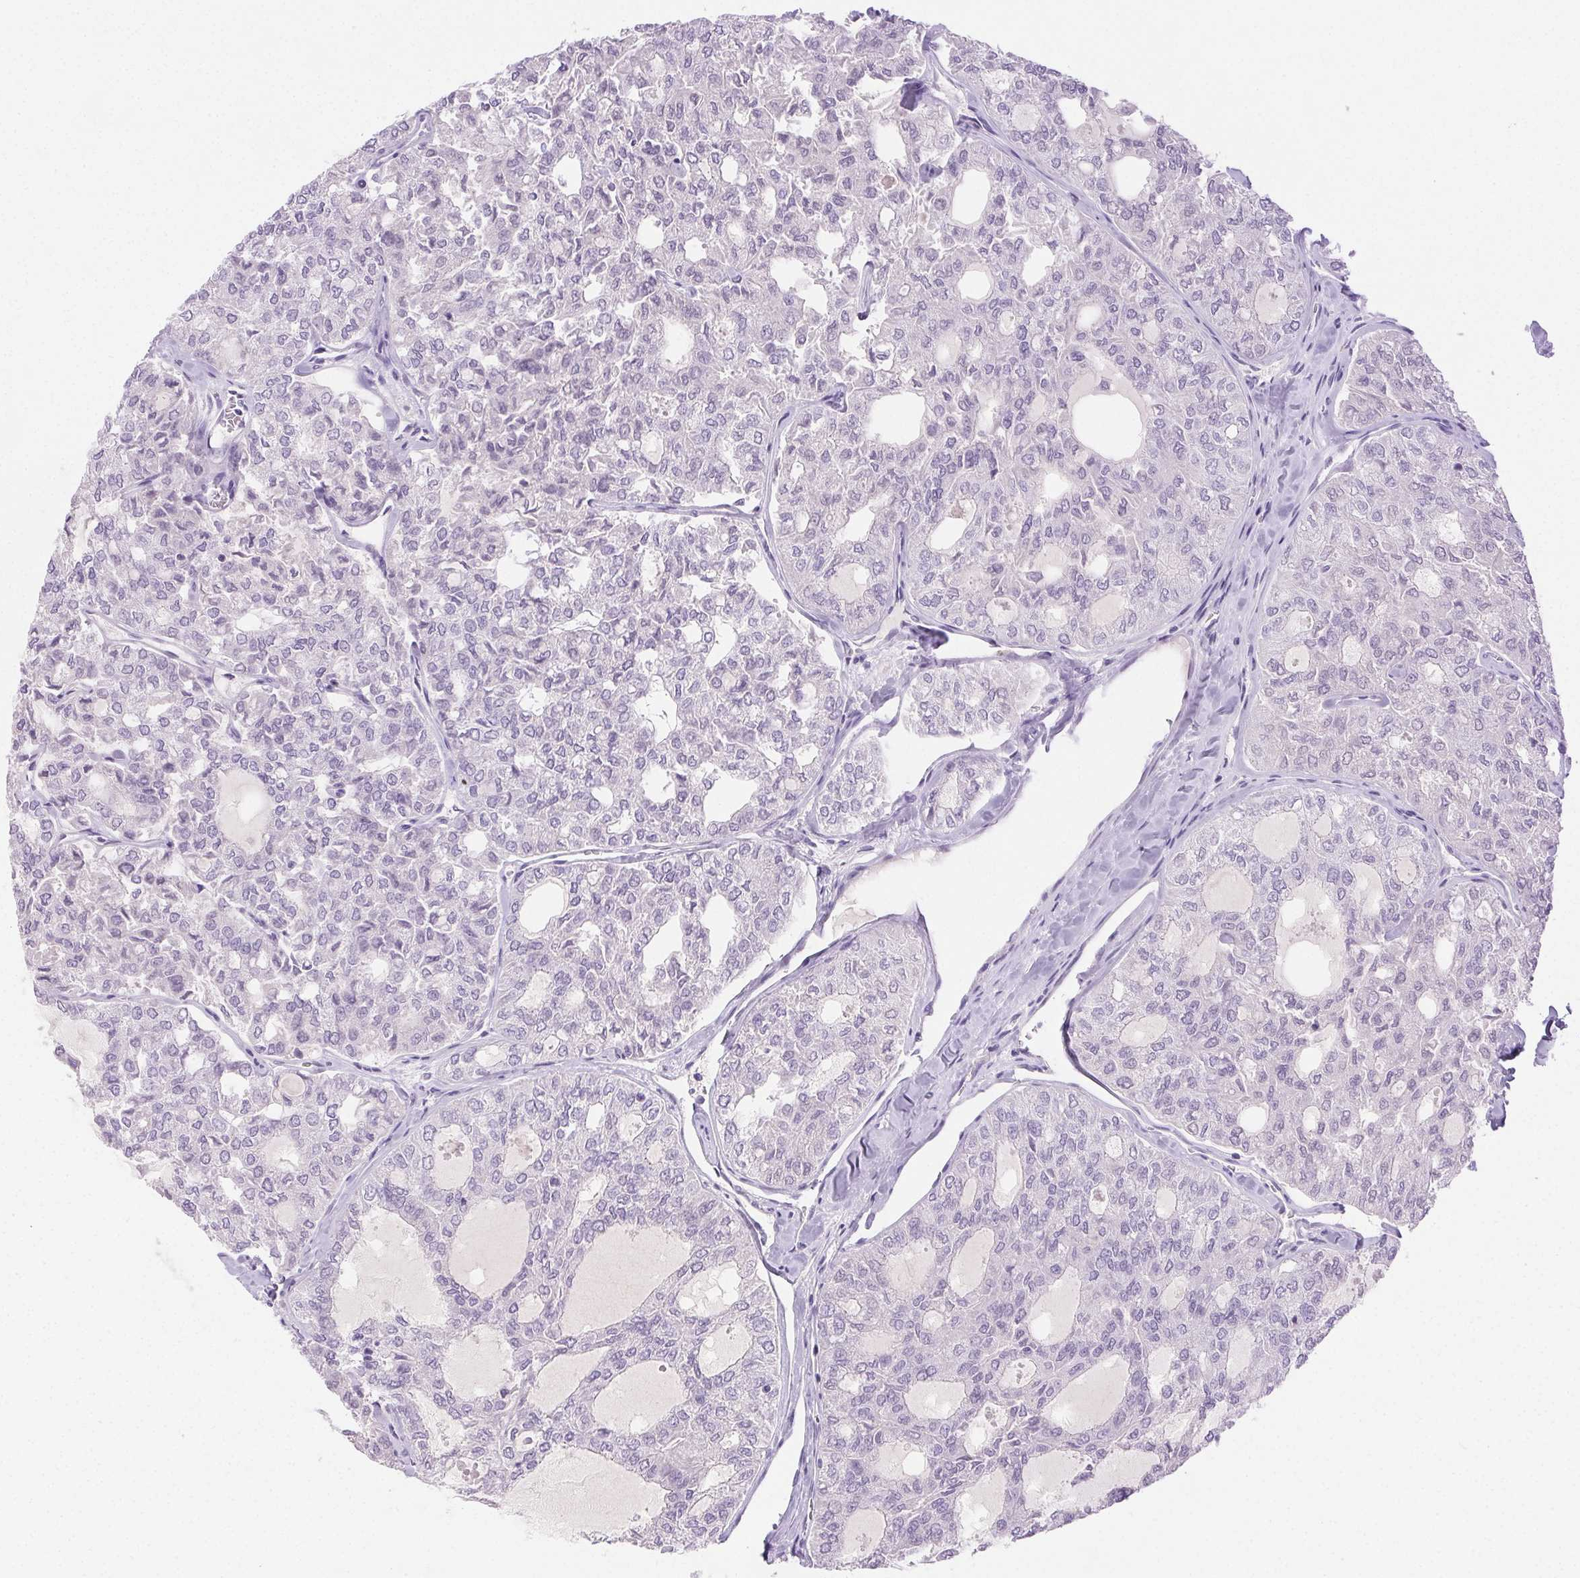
{"staining": {"intensity": "negative", "quantity": "none", "location": "none"}, "tissue": "thyroid cancer", "cell_type": "Tumor cells", "image_type": "cancer", "snomed": [{"axis": "morphology", "description": "Follicular adenoma carcinoma, NOS"}, {"axis": "topography", "description": "Thyroid gland"}], "caption": "DAB immunohistochemical staining of human follicular adenoma carcinoma (thyroid) displays no significant staining in tumor cells.", "gene": "EMX2", "patient": {"sex": "male", "age": 75}}